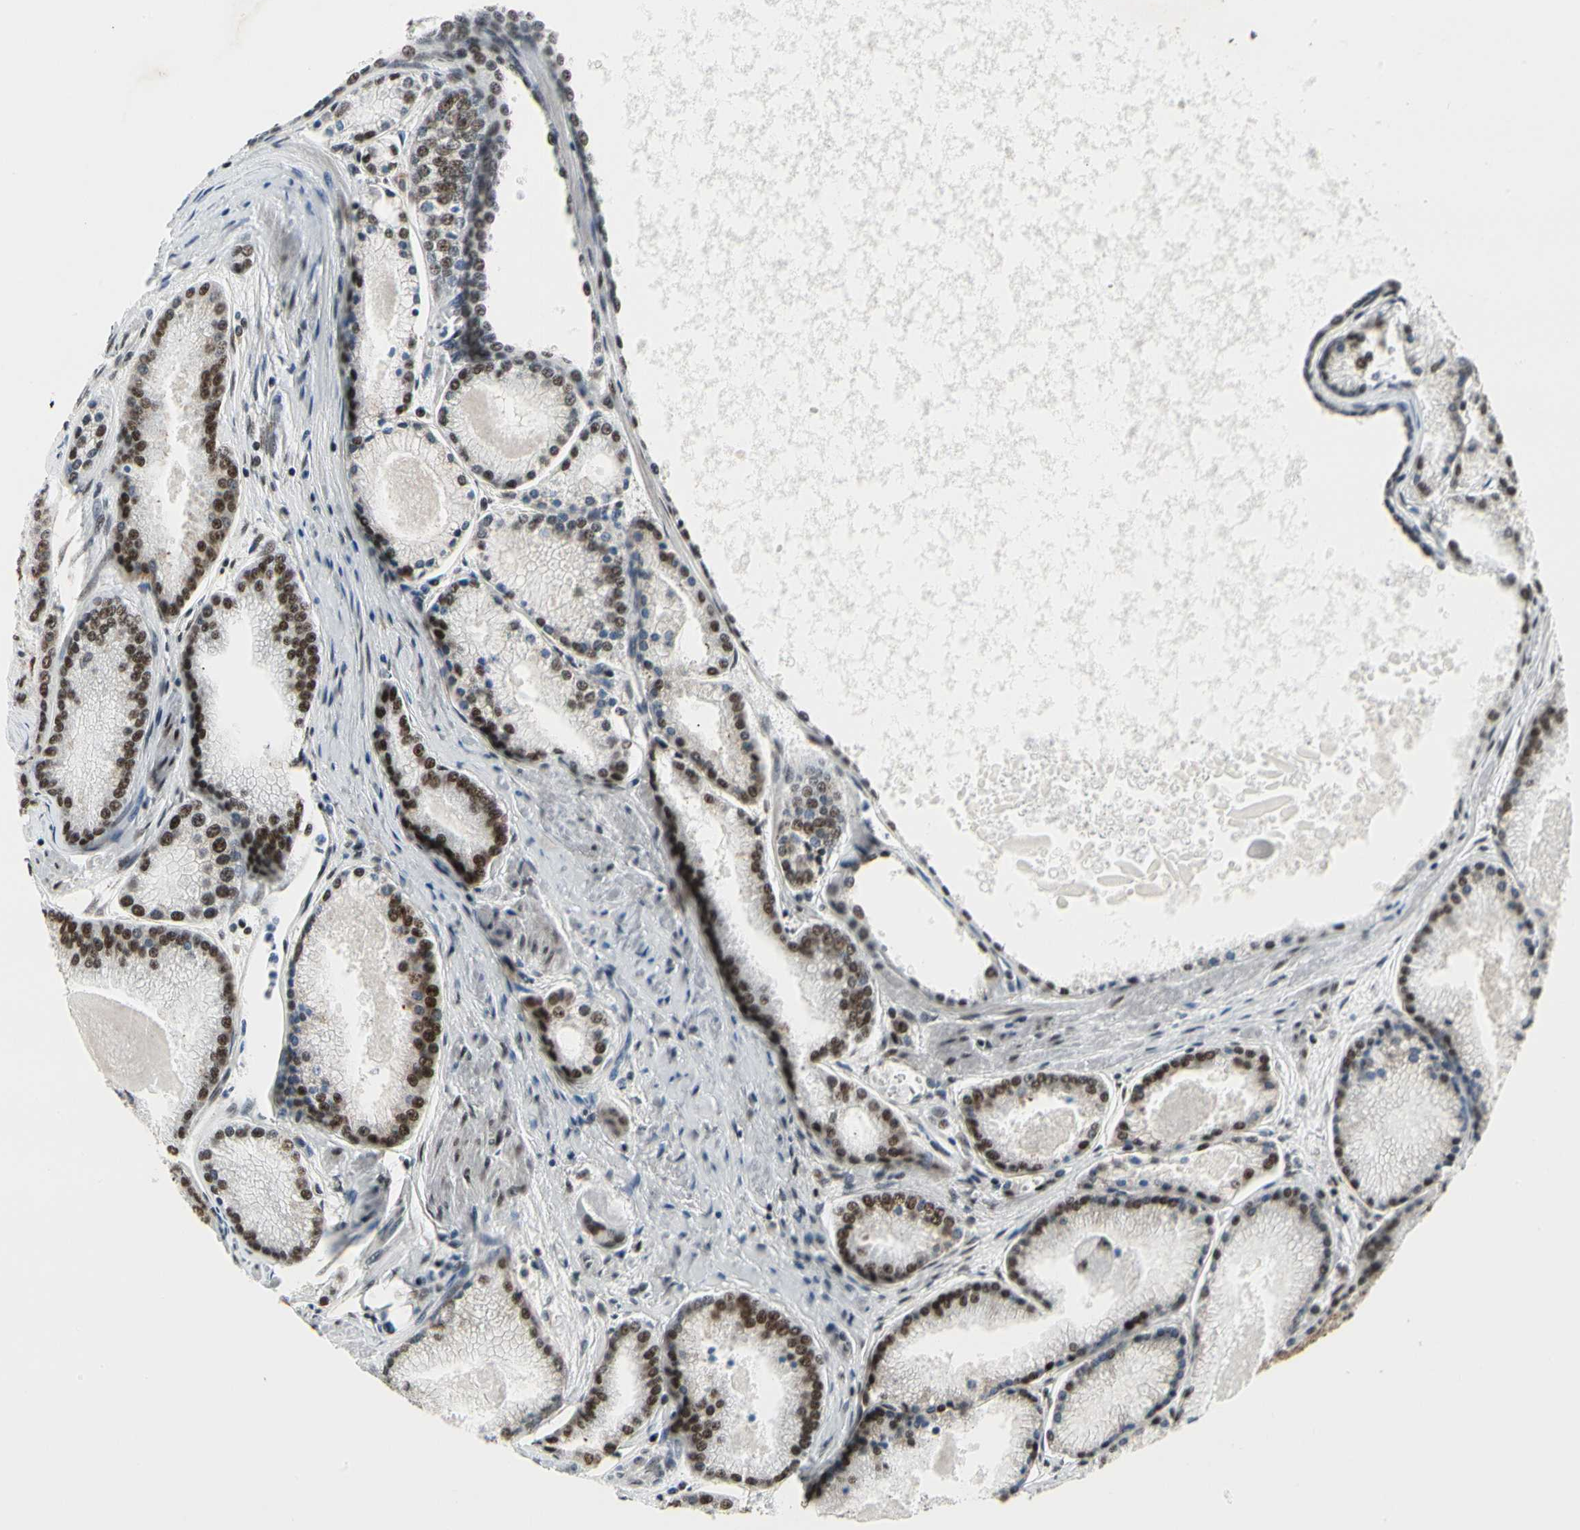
{"staining": {"intensity": "strong", "quantity": "25%-75%", "location": "nuclear"}, "tissue": "prostate cancer", "cell_type": "Tumor cells", "image_type": "cancer", "snomed": [{"axis": "morphology", "description": "Adenocarcinoma, High grade"}, {"axis": "topography", "description": "Prostate"}], "caption": "Human prostate cancer (high-grade adenocarcinoma) stained with a protein marker exhibits strong staining in tumor cells.", "gene": "SRSF11", "patient": {"sex": "male", "age": 61}}